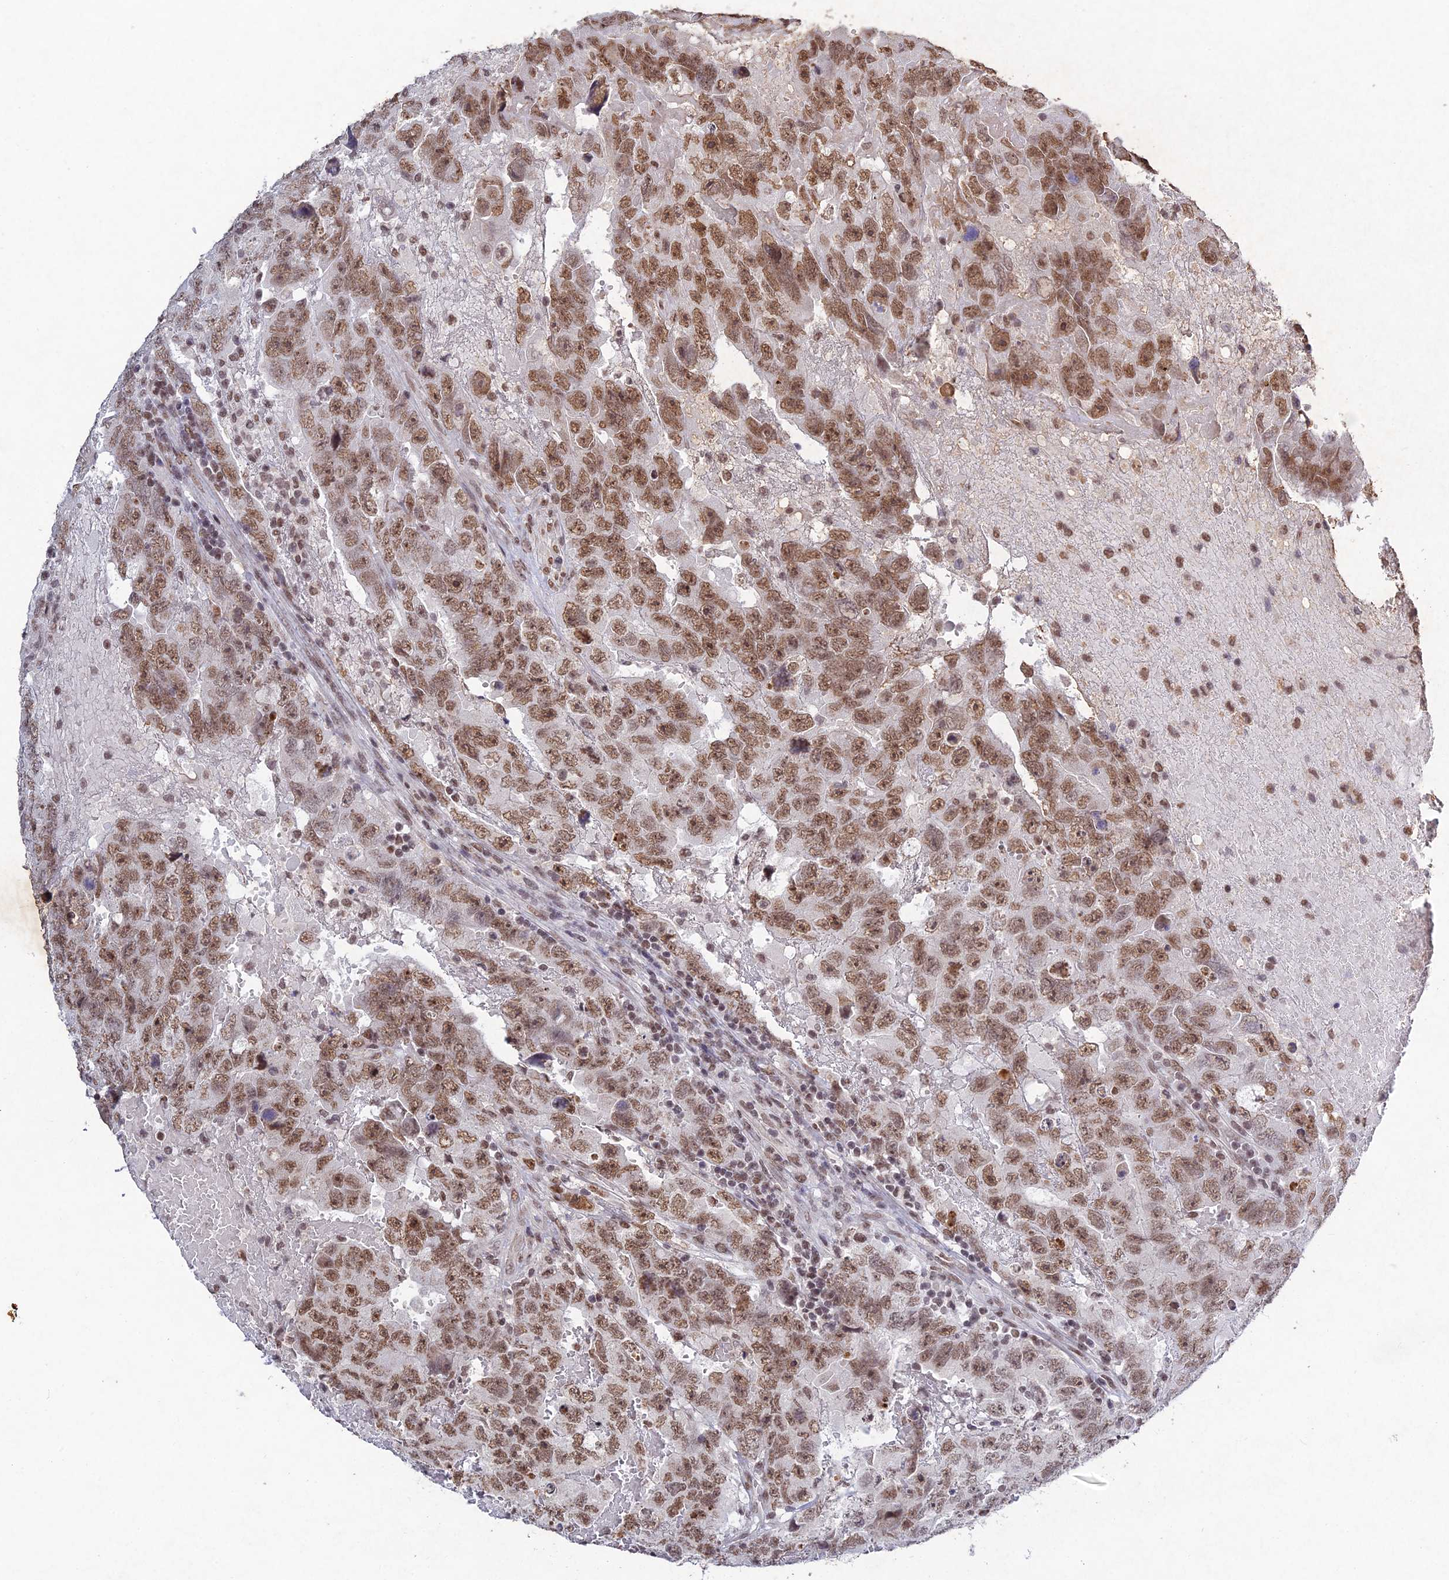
{"staining": {"intensity": "moderate", "quantity": ">75%", "location": "nuclear"}, "tissue": "testis cancer", "cell_type": "Tumor cells", "image_type": "cancer", "snomed": [{"axis": "morphology", "description": "Carcinoma, Embryonal, NOS"}, {"axis": "topography", "description": "Testis"}], "caption": "A high-resolution photomicrograph shows immunohistochemistry staining of testis cancer (embryonal carcinoma), which demonstrates moderate nuclear positivity in about >75% of tumor cells. The staining was performed using DAB (3,3'-diaminobenzidine), with brown indicating positive protein expression. Nuclei are stained blue with hematoxylin.", "gene": "RAVER1", "patient": {"sex": "male", "age": 45}}